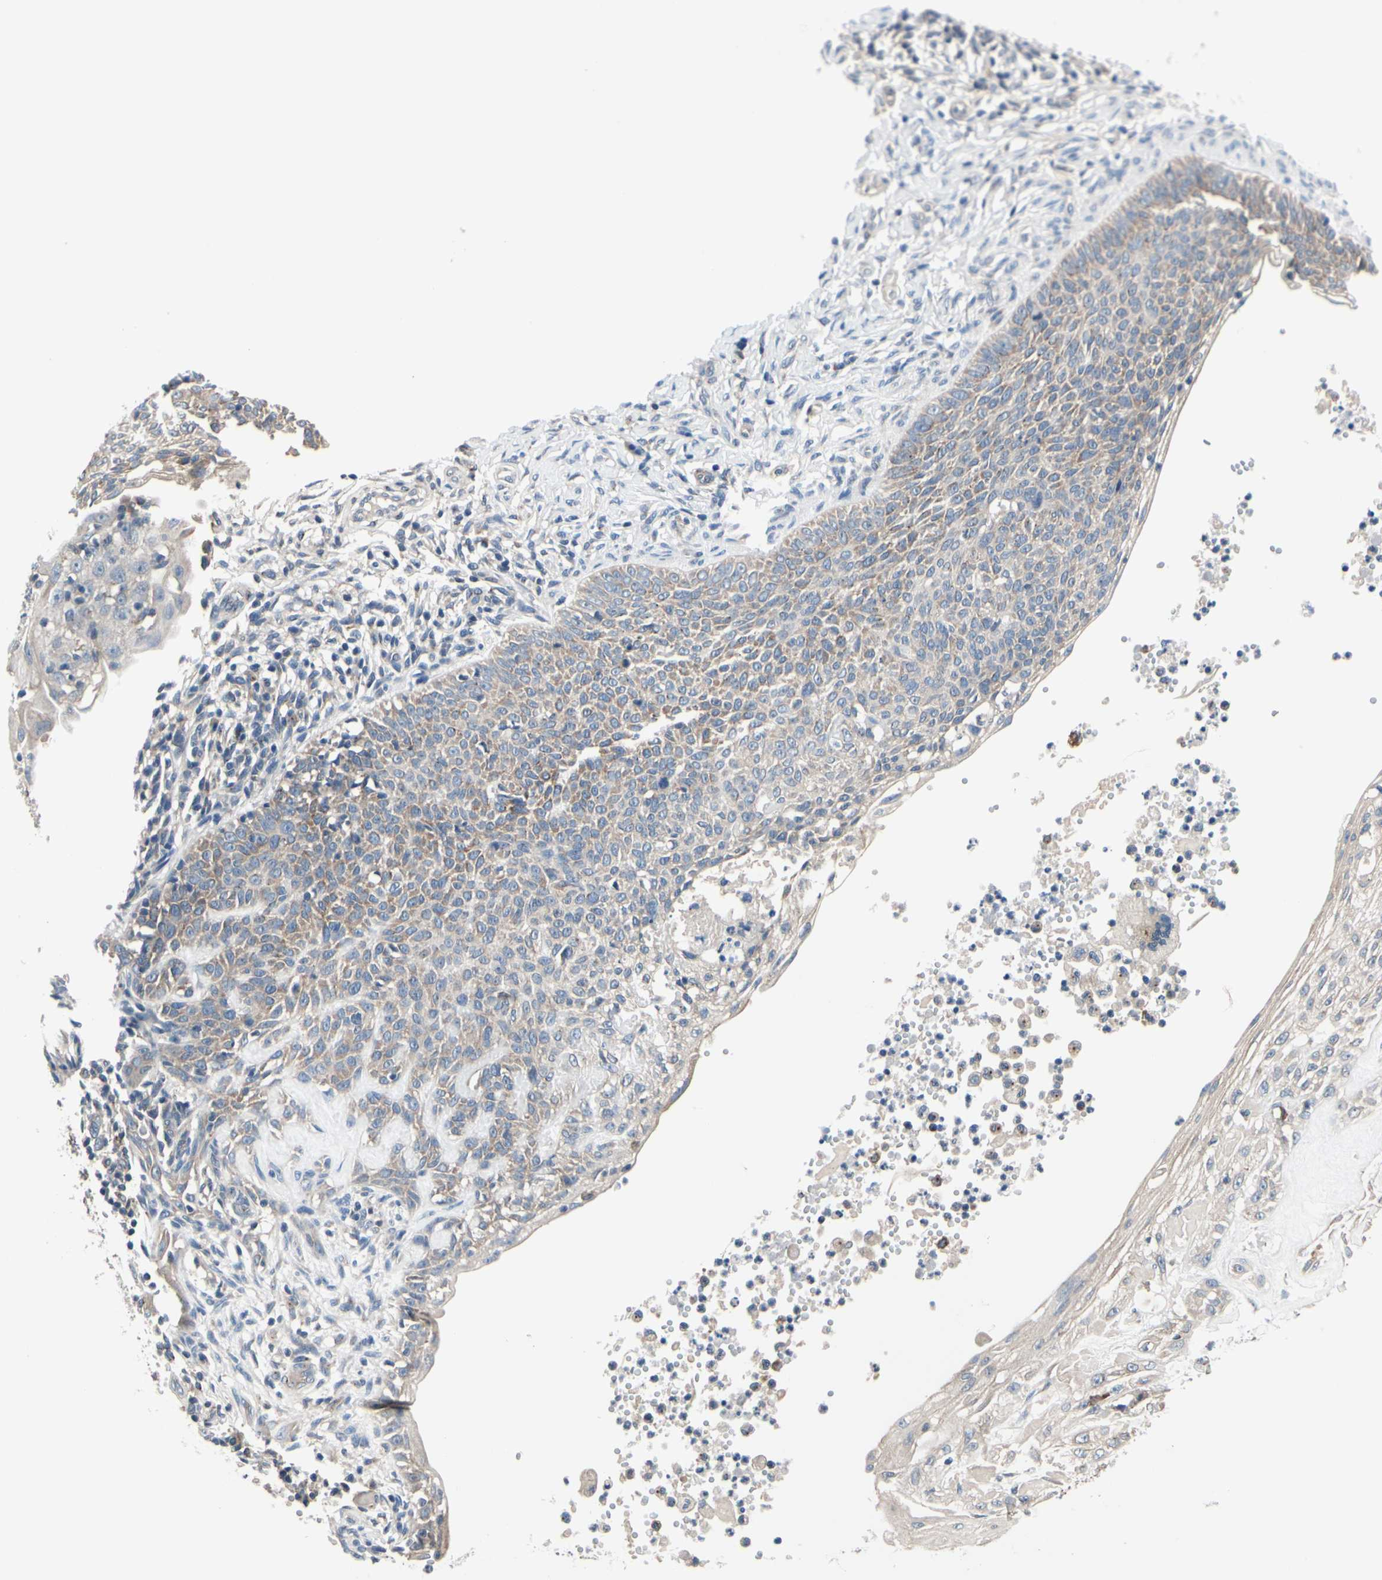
{"staining": {"intensity": "weak", "quantity": "25%-75%", "location": "cytoplasmic/membranous"}, "tissue": "skin cancer", "cell_type": "Tumor cells", "image_type": "cancer", "snomed": [{"axis": "morphology", "description": "Normal tissue, NOS"}, {"axis": "morphology", "description": "Basal cell carcinoma"}, {"axis": "topography", "description": "Skin"}], "caption": "About 25%-75% of tumor cells in human skin cancer (basal cell carcinoma) display weak cytoplasmic/membranous protein positivity as visualized by brown immunohistochemical staining.", "gene": "PRKAR2B", "patient": {"sex": "male", "age": 87}}